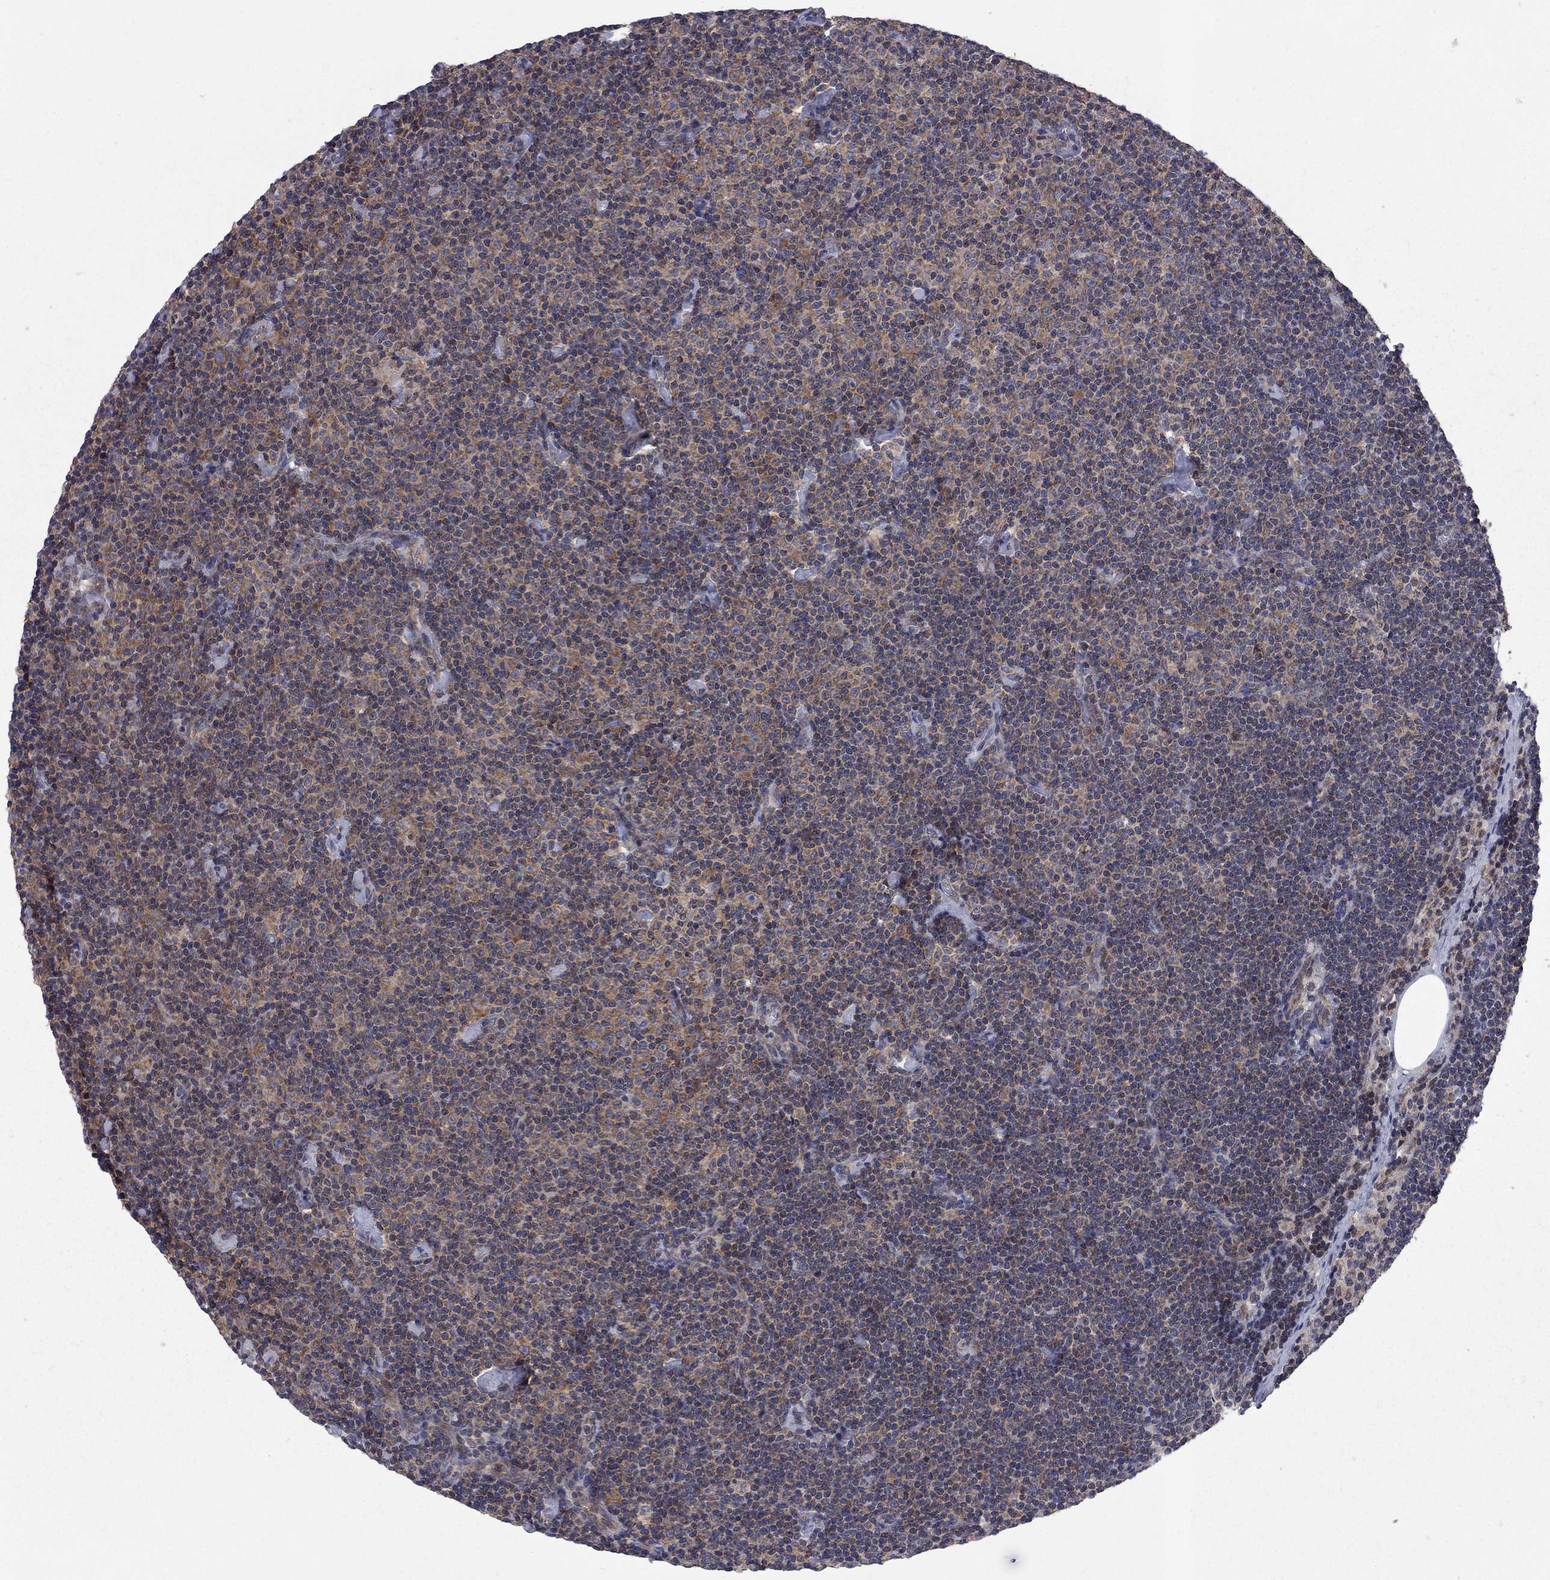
{"staining": {"intensity": "moderate", "quantity": "<25%", "location": "cytoplasmic/membranous"}, "tissue": "lymphoma", "cell_type": "Tumor cells", "image_type": "cancer", "snomed": [{"axis": "morphology", "description": "Malignant lymphoma, non-Hodgkin's type, Low grade"}, {"axis": "topography", "description": "Lymph node"}], "caption": "Protein analysis of lymphoma tissue demonstrates moderate cytoplasmic/membranous expression in about <25% of tumor cells. (DAB (3,3'-diaminobenzidine) IHC with brightfield microscopy, high magnification).", "gene": "CNOT11", "patient": {"sex": "male", "age": 81}}